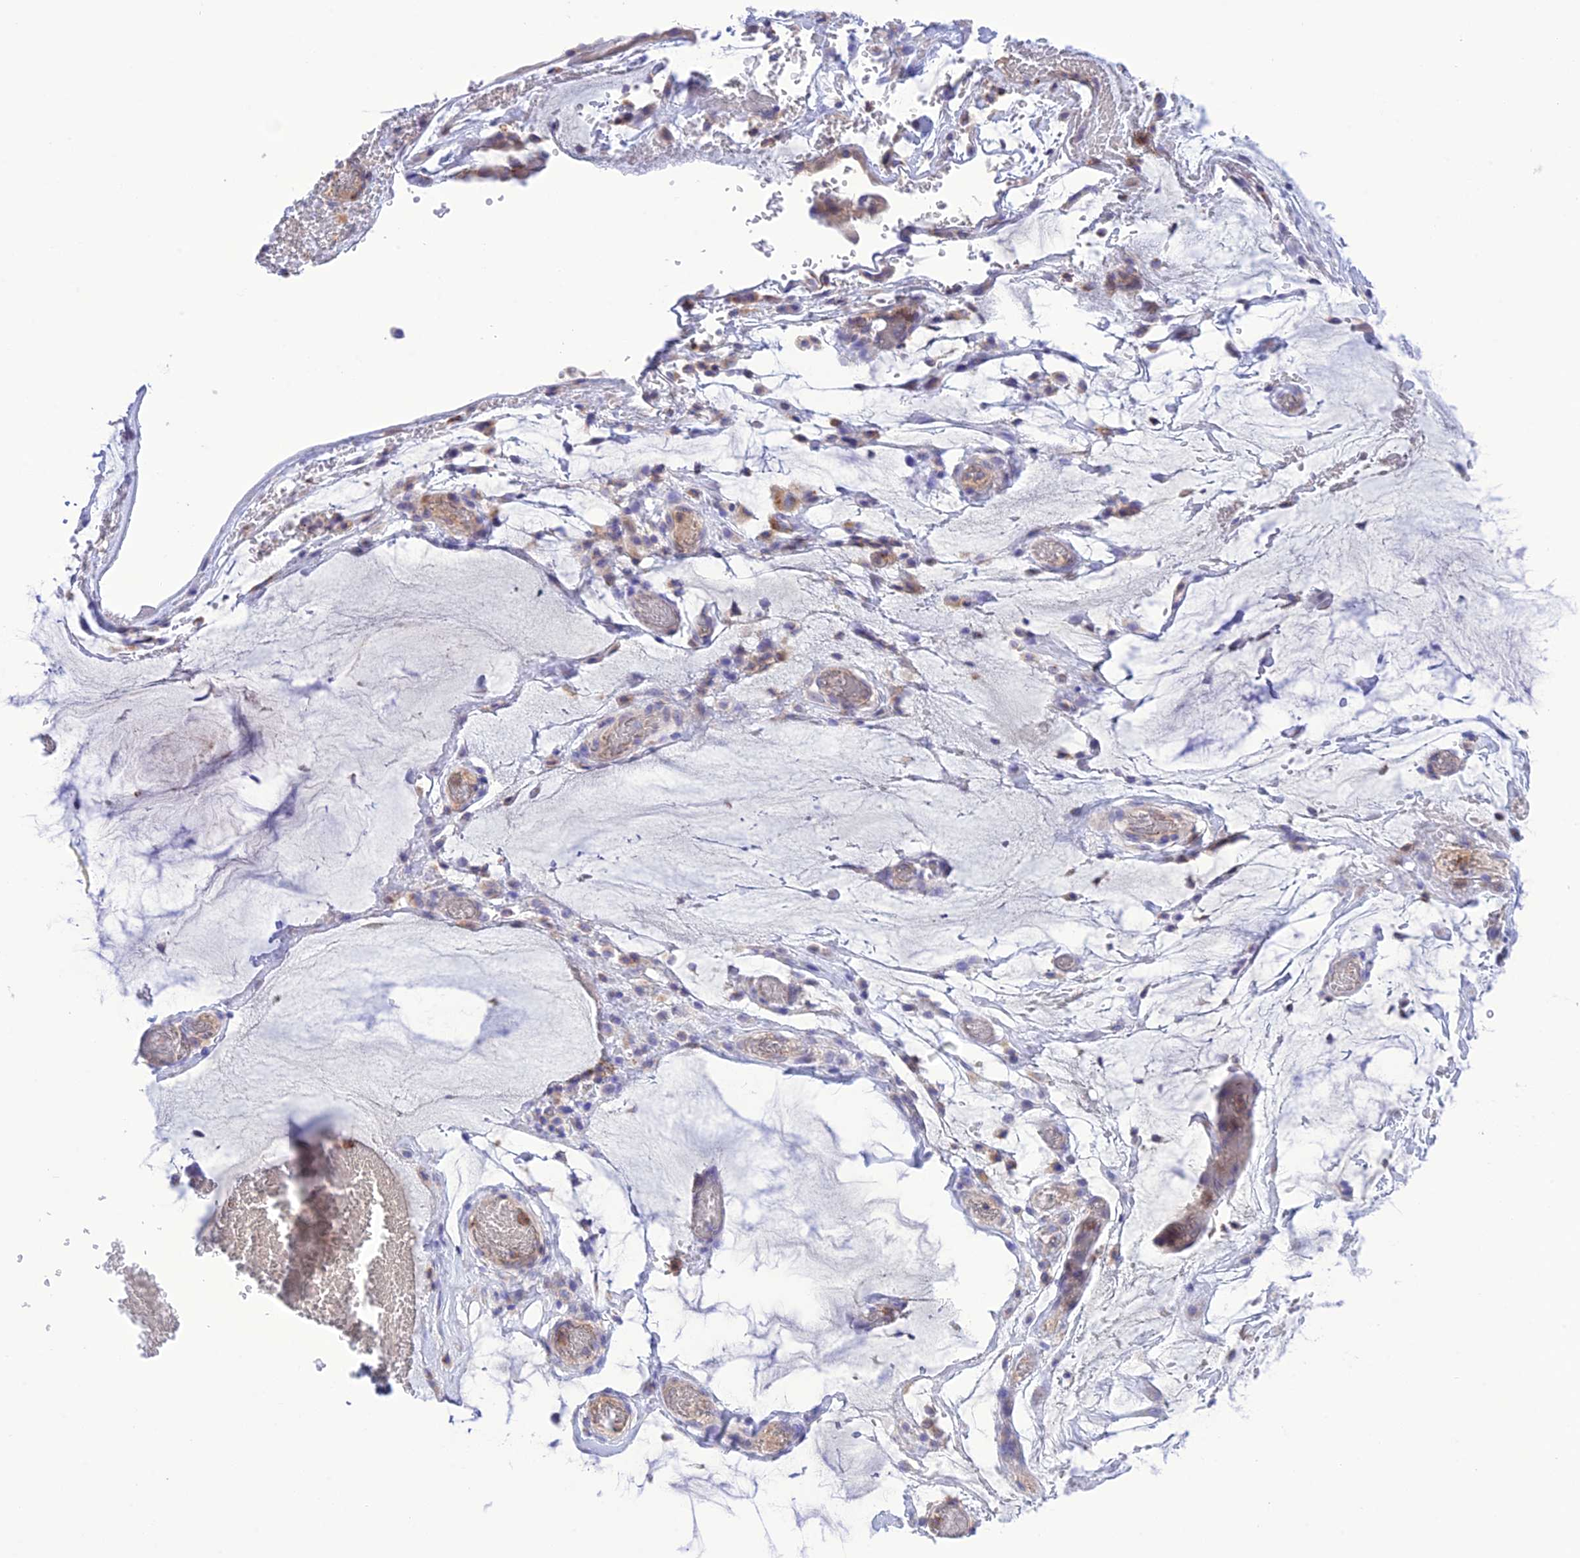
{"staining": {"intensity": "negative", "quantity": "none", "location": "none"}, "tissue": "ovarian cancer", "cell_type": "Tumor cells", "image_type": "cancer", "snomed": [{"axis": "morphology", "description": "Cystadenocarcinoma, mucinous, NOS"}, {"axis": "topography", "description": "Ovary"}], "caption": "There is no significant expression in tumor cells of mucinous cystadenocarcinoma (ovarian).", "gene": "CHSY3", "patient": {"sex": "female", "age": 73}}